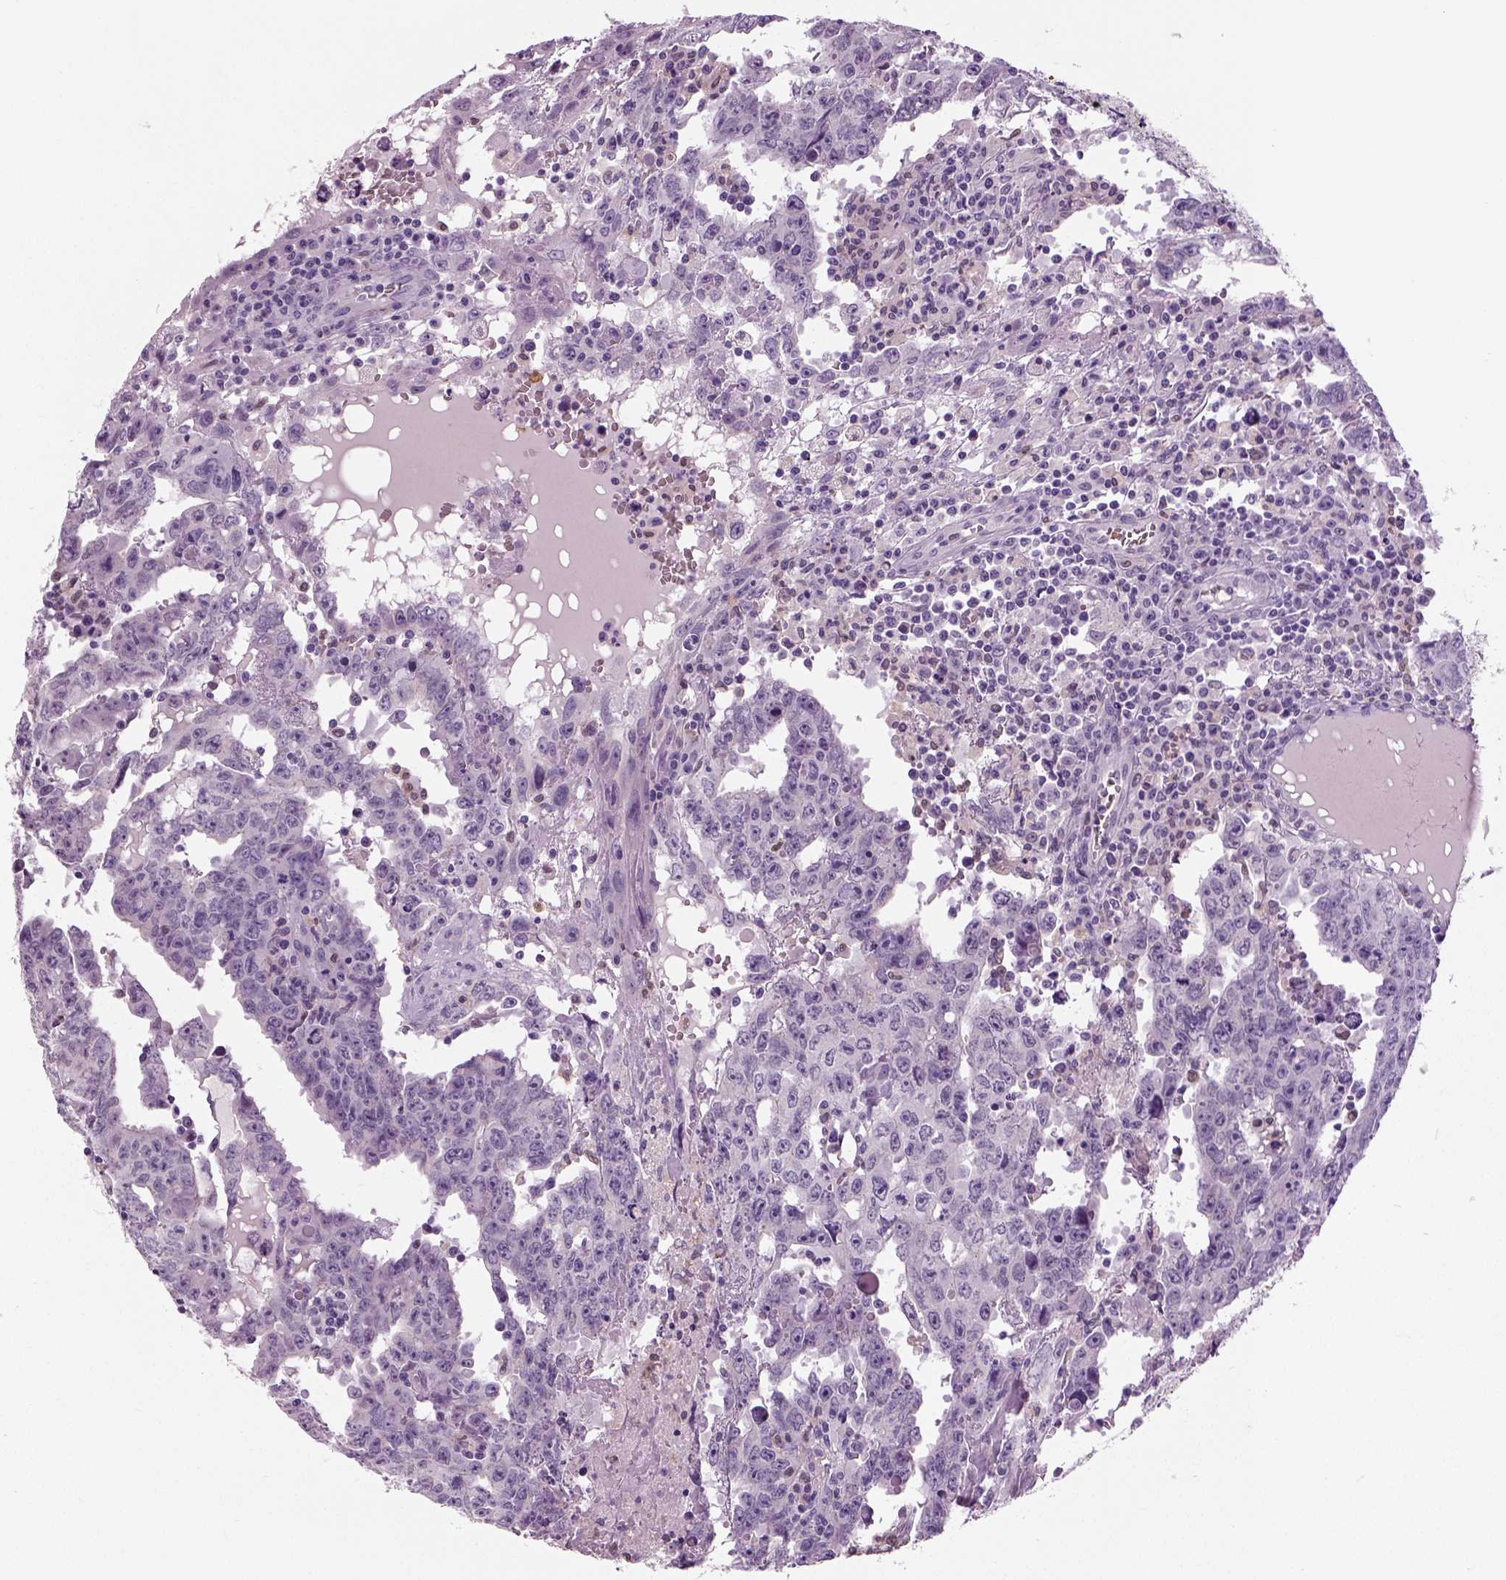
{"staining": {"intensity": "negative", "quantity": "none", "location": "none"}, "tissue": "testis cancer", "cell_type": "Tumor cells", "image_type": "cancer", "snomed": [{"axis": "morphology", "description": "Carcinoma, Embryonal, NOS"}, {"axis": "topography", "description": "Testis"}], "caption": "Tumor cells are negative for protein expression in human testis embryonal carcinoma.", "gene": "NECAB2", "patient": {"sex": "male", "age": 22}}